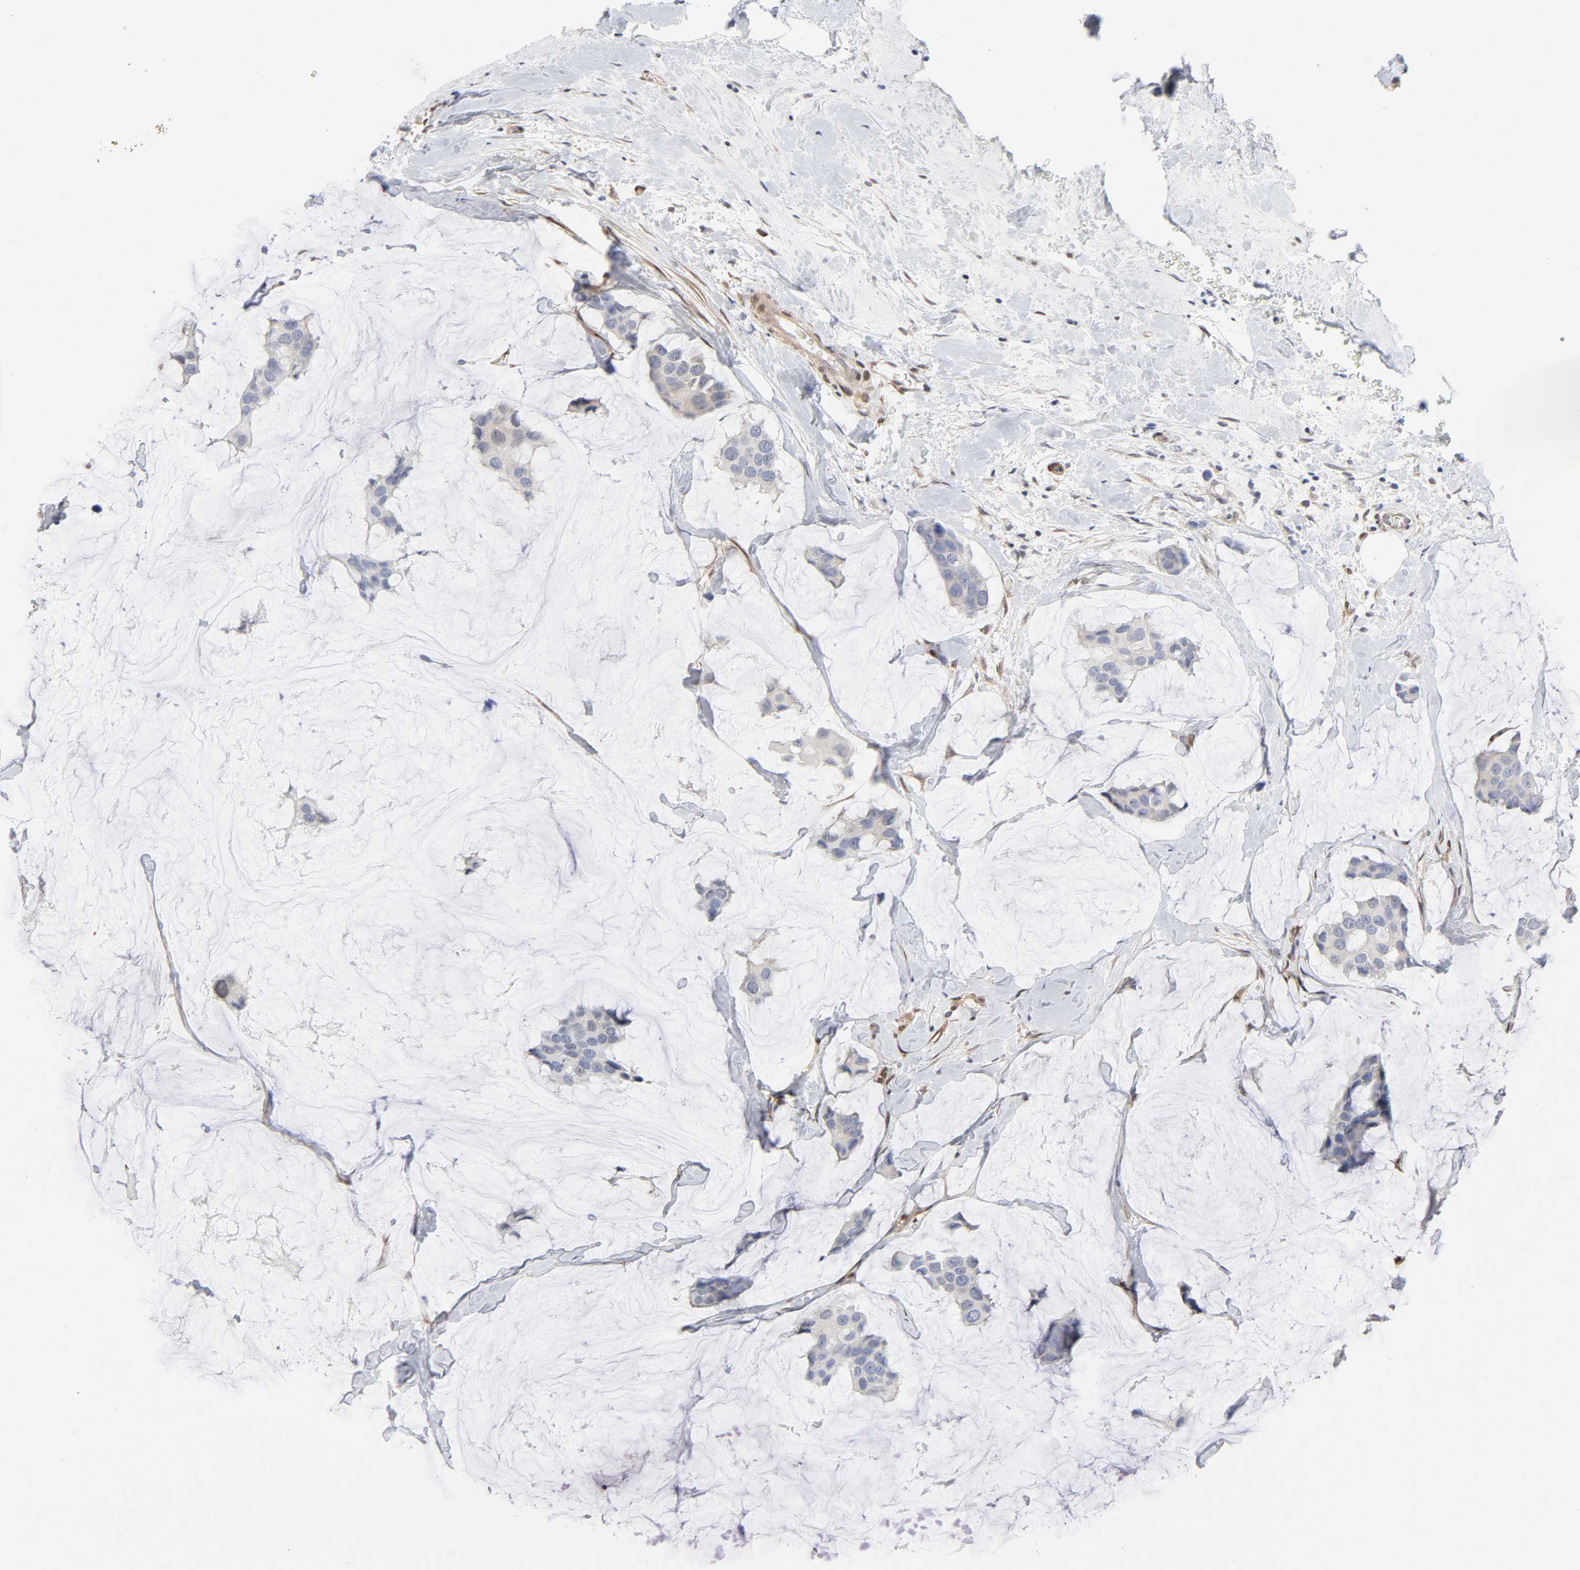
{"staining": {"intensity": "negative", "quantity": "none", "location": "none"}, "tissue": "breast cancer", "cell_type": "Tumor cells", "image_type": "cancer", "snomed": [{"axis": "morphology", "description": "Normal tissue, NOS"}, {"axis": "morphology", "description": "Duct carcinoma"}, {"axis": "topography", "description": "Breast"}], "caption": "High magnification brightfield microscopy of breast cancer stained with DAB (3,3'-diaminobenzidine) (brown) and counterstained with hematoxylin (blue): tumor cells show no significant staining. The staining was performed using DAB to visualize the protein expression in brown, while the nuclei were stained in blue with hematoxylin (Magnification: 20x).", "gene": "PTEN", "patient": {"sex": "female", "age": 50}}